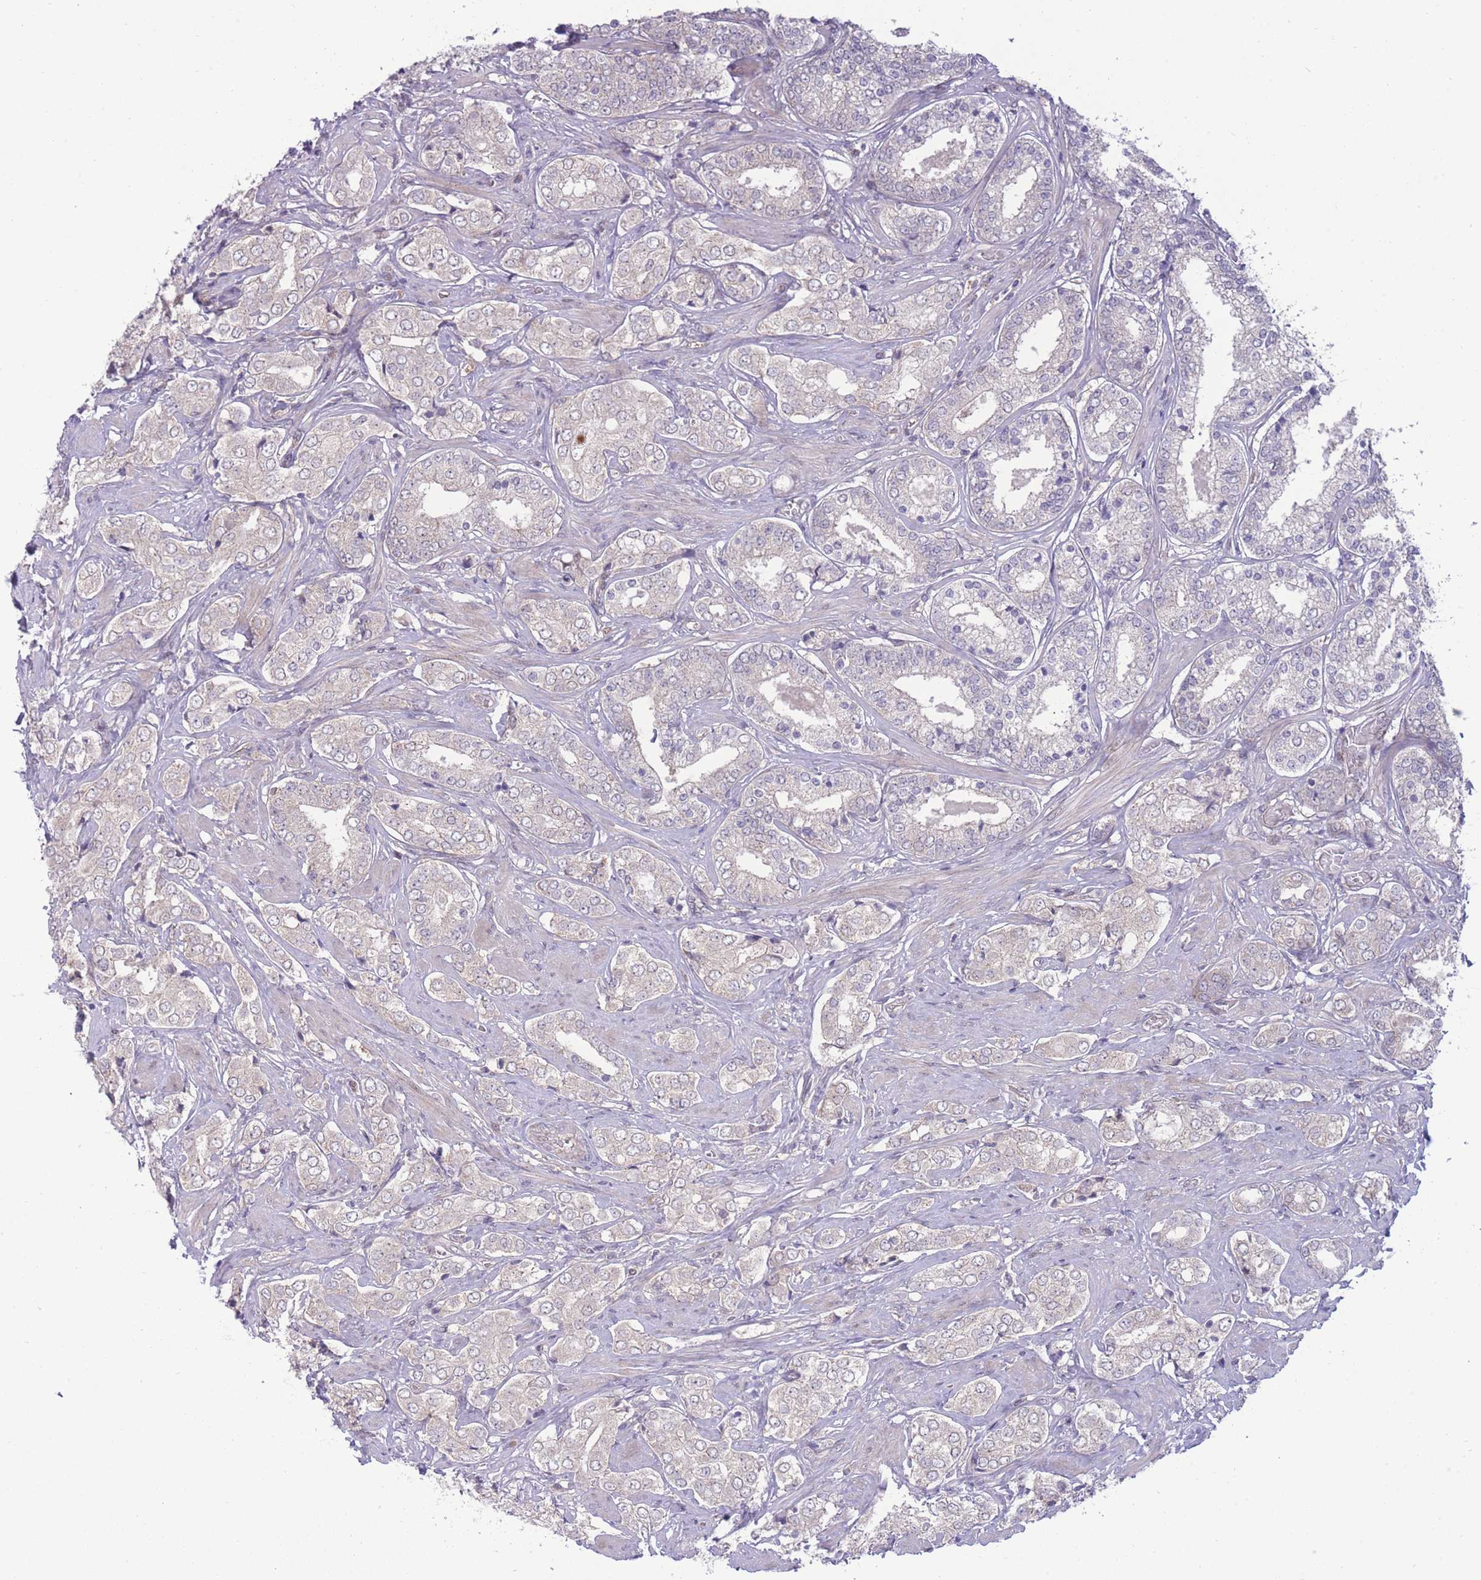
{"staining": {"intensity": "negative", "quantity": "none", "location": "none"}, "tissue": "prostate cancer", "cell_type": "Tumor cells", "image_type": "cancer", "snomed": [{"axis": "morphology", "description": "Adenocarcinoma, High grade"}, {"axis": "topography", "description": "Prostate"}], "caption": "The photomicrograph displays no significant positivity in tumor cells of prostate adenocarcinoma (high-grade).", "gene": "RIC8A", "patient": {"sex": "male", "age": 71}}